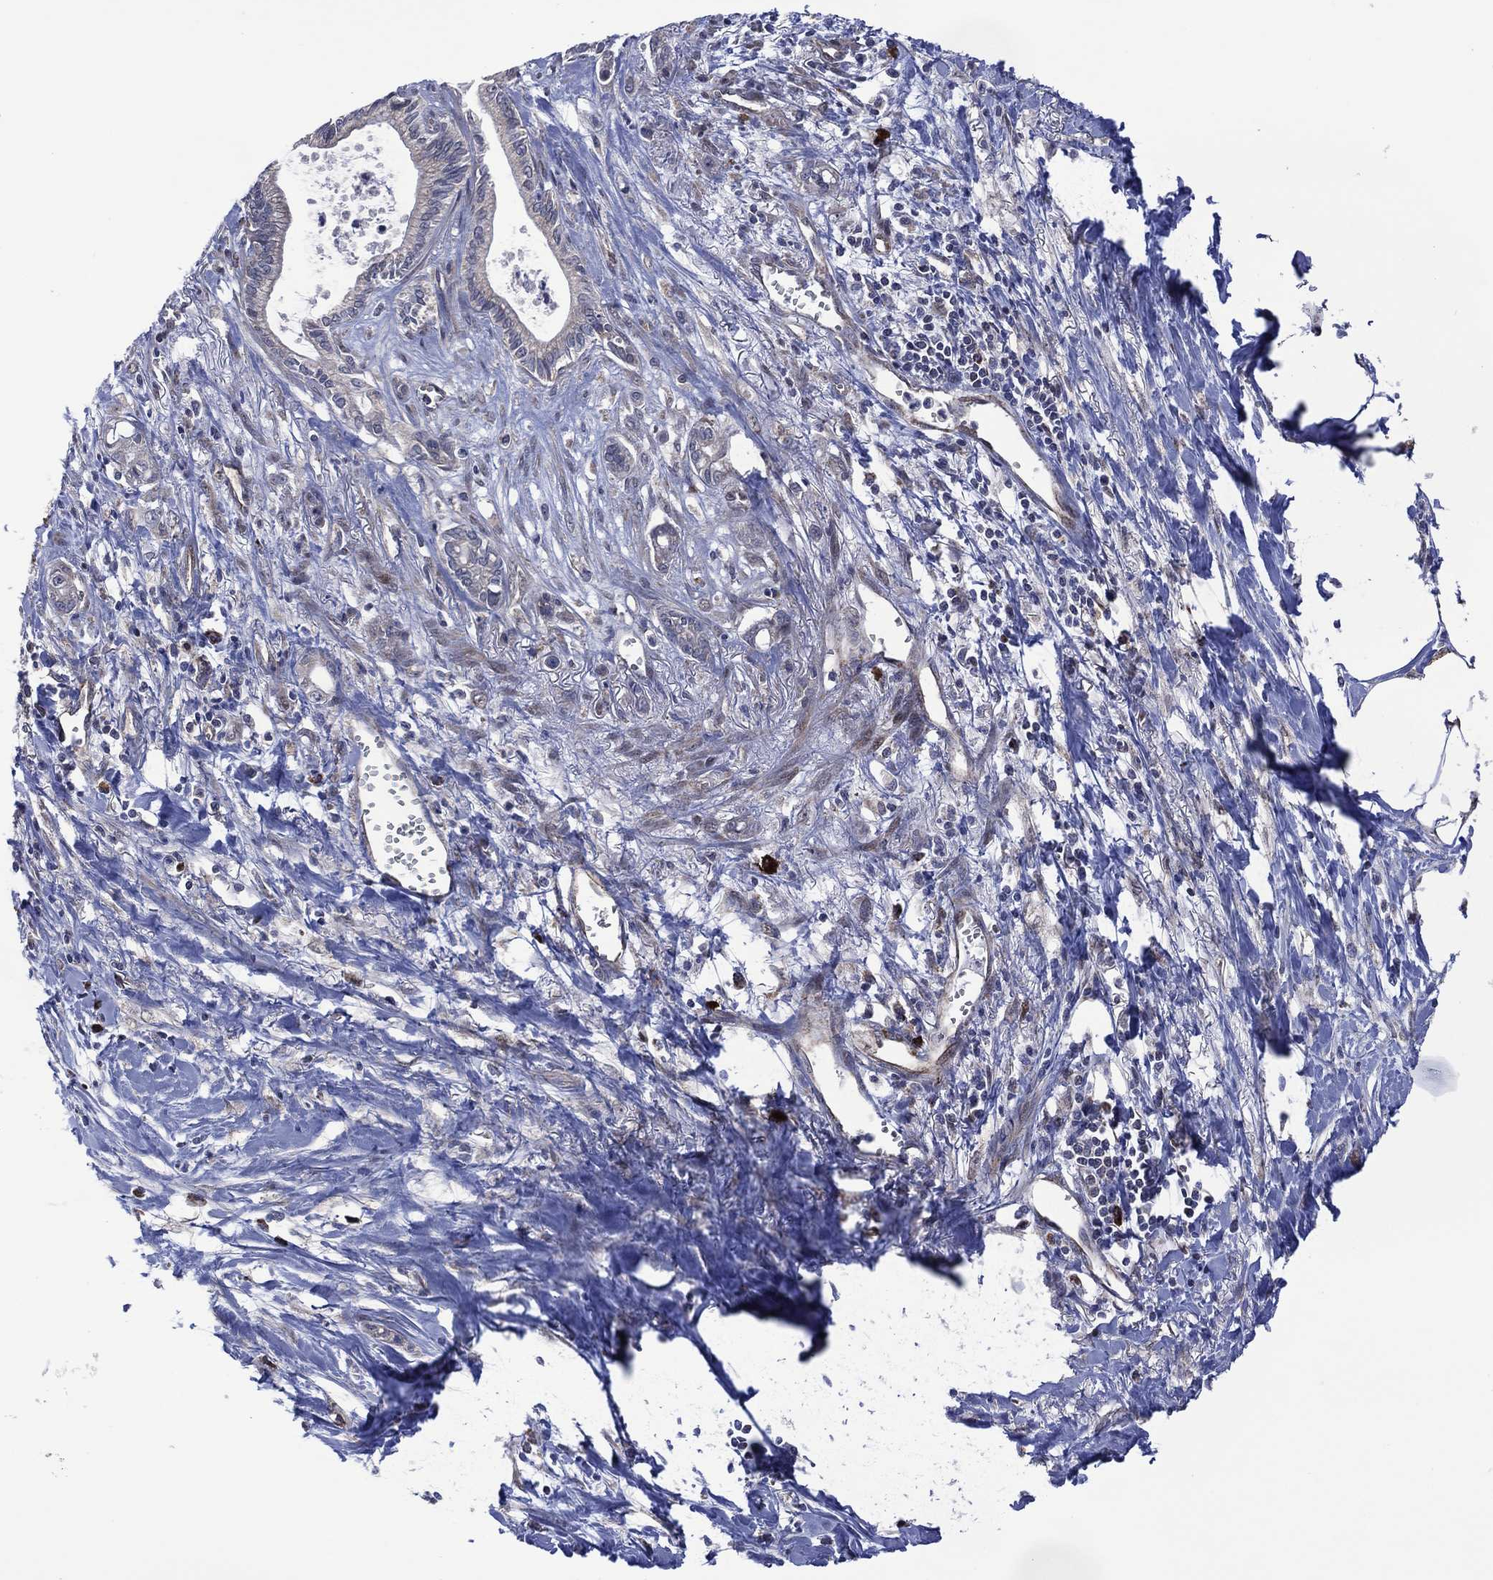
{"staining": {"intensity": "negative", "quantity": "none", "location": "none"}, "tissue": "pancreatic cancer", "cell_type": "Tumor cells", "image_type": "cancer", "snomed": [{"axis": "morphology", "description": "Adenocarcinoma, NOS"}, {"axis": "topography", "description": "Pancreas"}], "caption": "Tumor cells show no significant expression in adenocarcinoma (pancreatic).", "gene": "HTD2", "patient": {"sex": "male", "age": 71}}